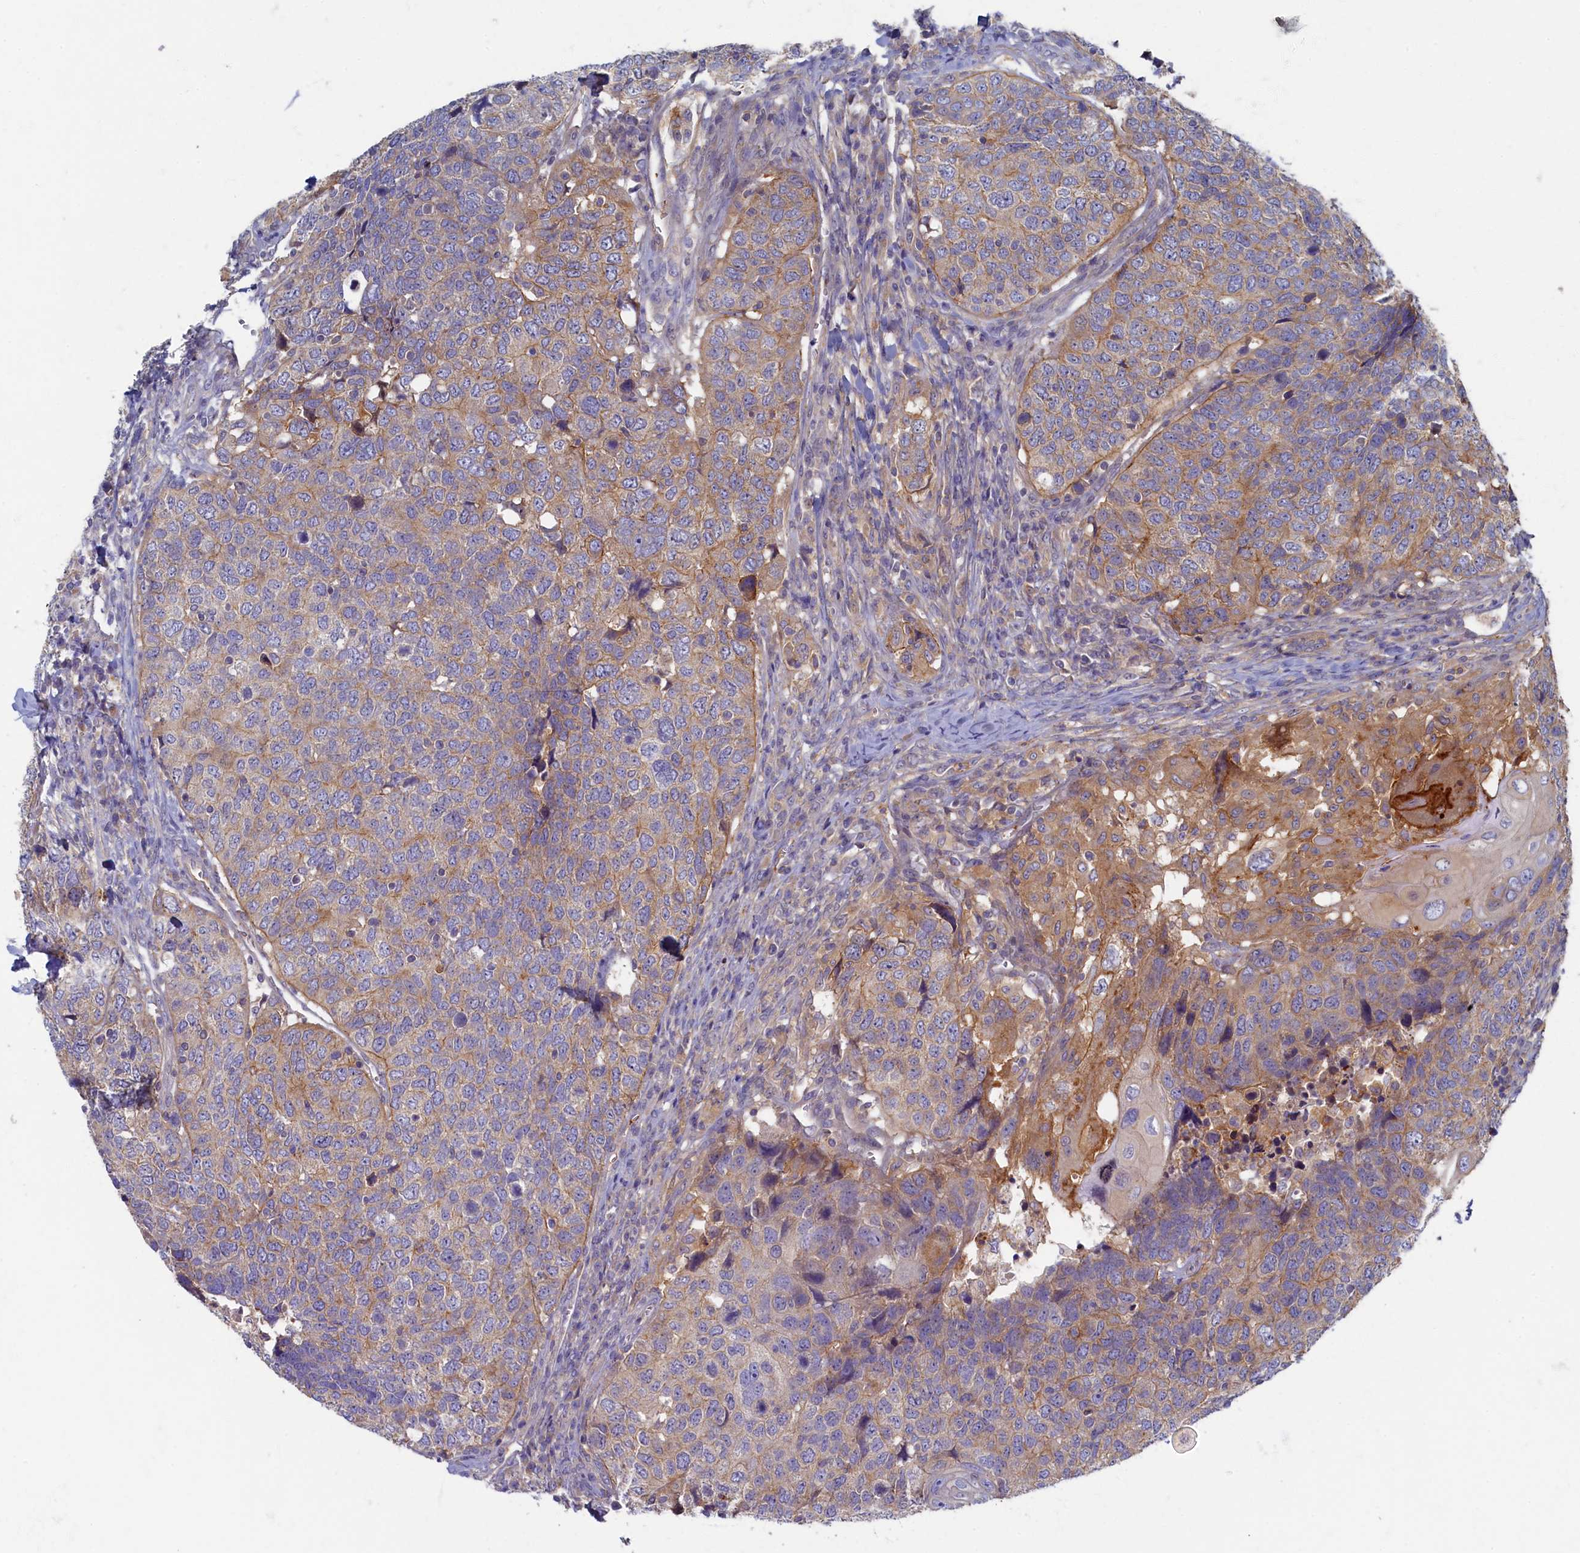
{"staining": {"intensity": "moderate", "quantity": "<25%", "location": "cytoplasmic/membranous"}, "tissue": "head and neck cancer", "cell_type": "Tumor cells", "image_type": "cancer", "snomed": [{"axis": "morphology", "description": "Squamous cell carcinoma, NOS"}, {"axis": "topography", "description": "Head-Neck"}], "caption": "Brown immunohistochemical staining in squamous cell carcinoma (head and neck) shows moderate cytoplasmic/membranous positivity in about <25% of tumor cells.", "gene": "PSMG2", "patient": {"sex": "male", "age": 66}}